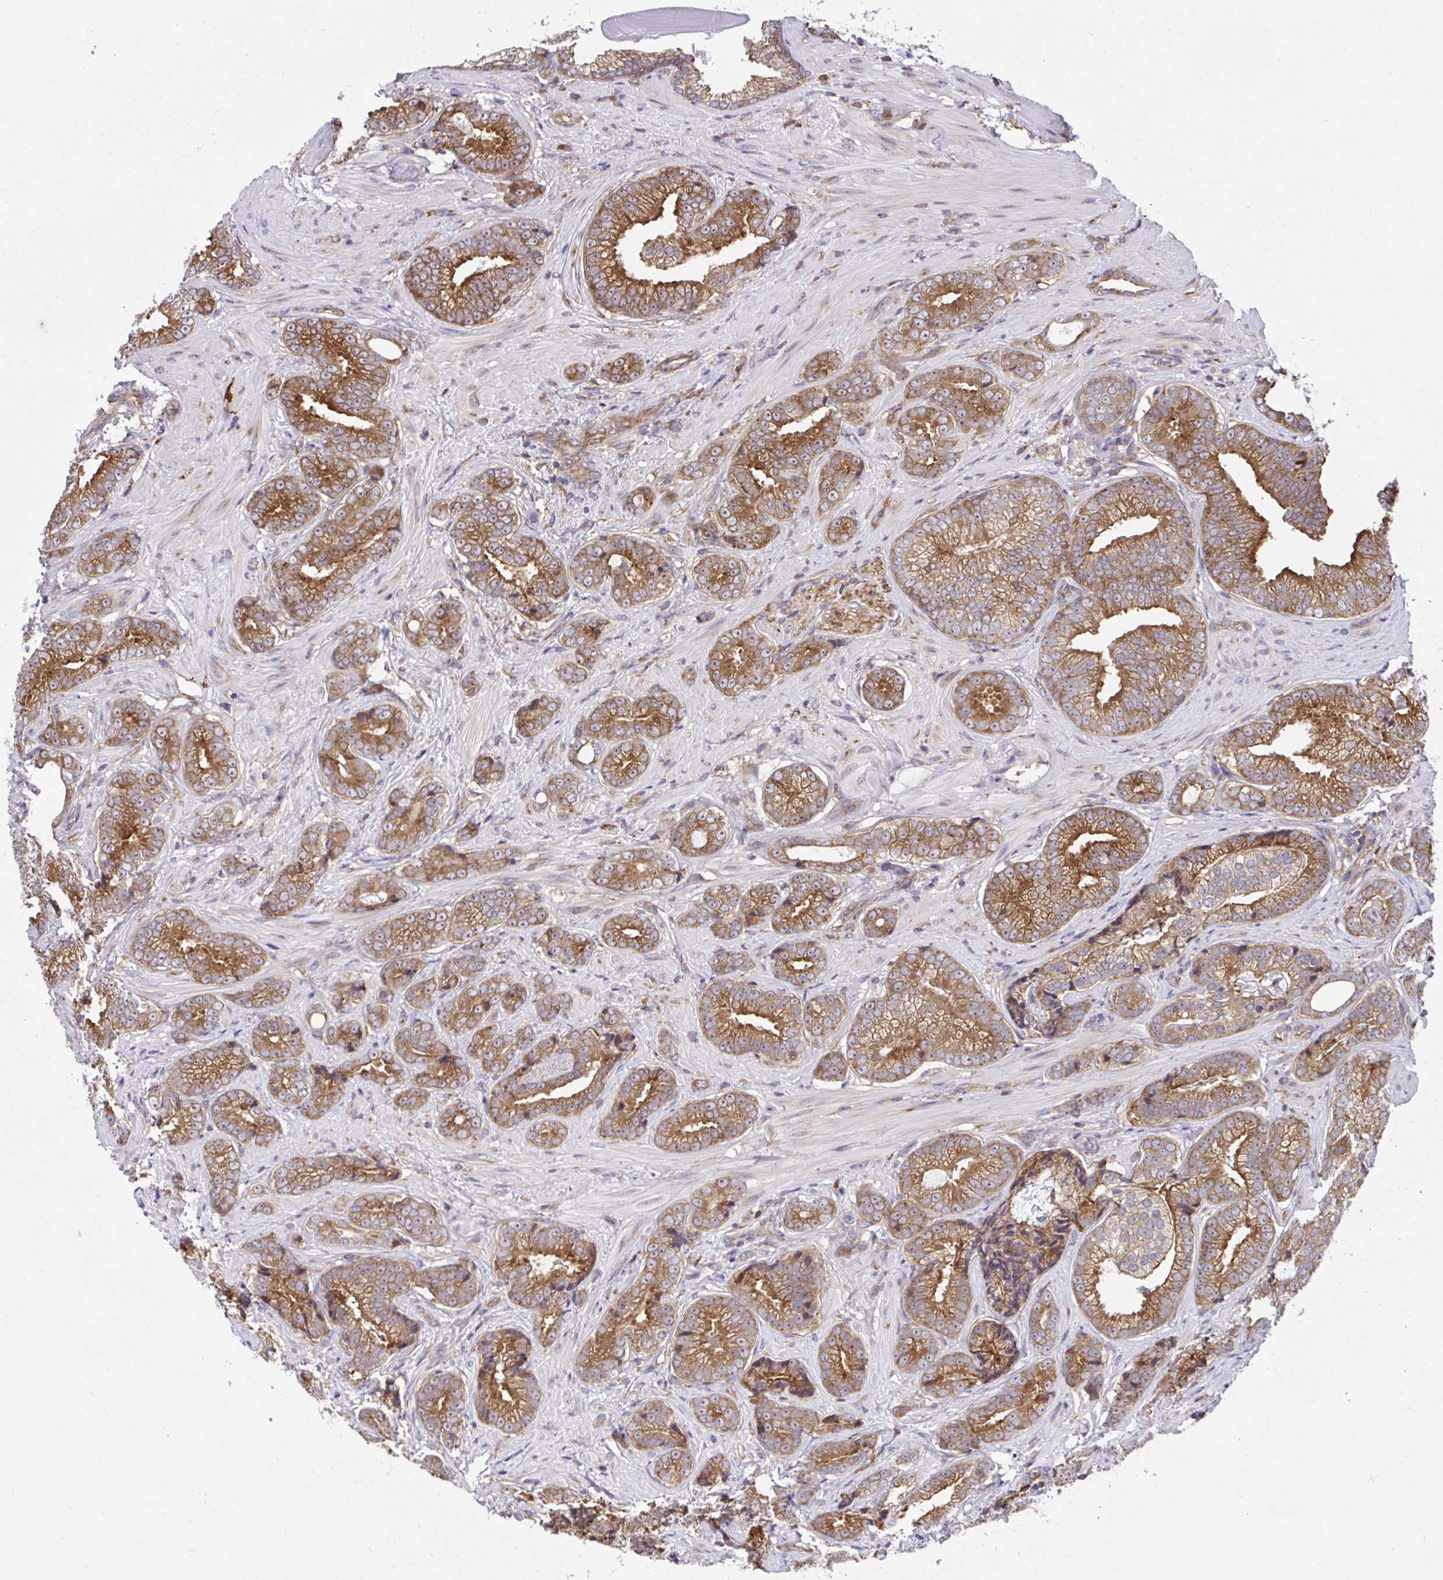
{"staining": {"intensity": "strong", "quantity": ">75%", "location": "cytoplasmic/membranous"}, "tissue": "prostate cancer", "cell_type": "Tumor cells", "image_type": "cancer", "snomed": [{"axis": "morphology", "description": "Adenocarcinoma, Low grade"}, {"axis": "topography", "description": "Prostate"}], "caption": "This image reveals immunohistochemistry (IHC) staining of human prostate cancer, with high strong cytoplasmic/membranous positivity in about >75% of tumor cells.", "gene": "RPS7", "patient": {"sex": "male", "age": 61}}